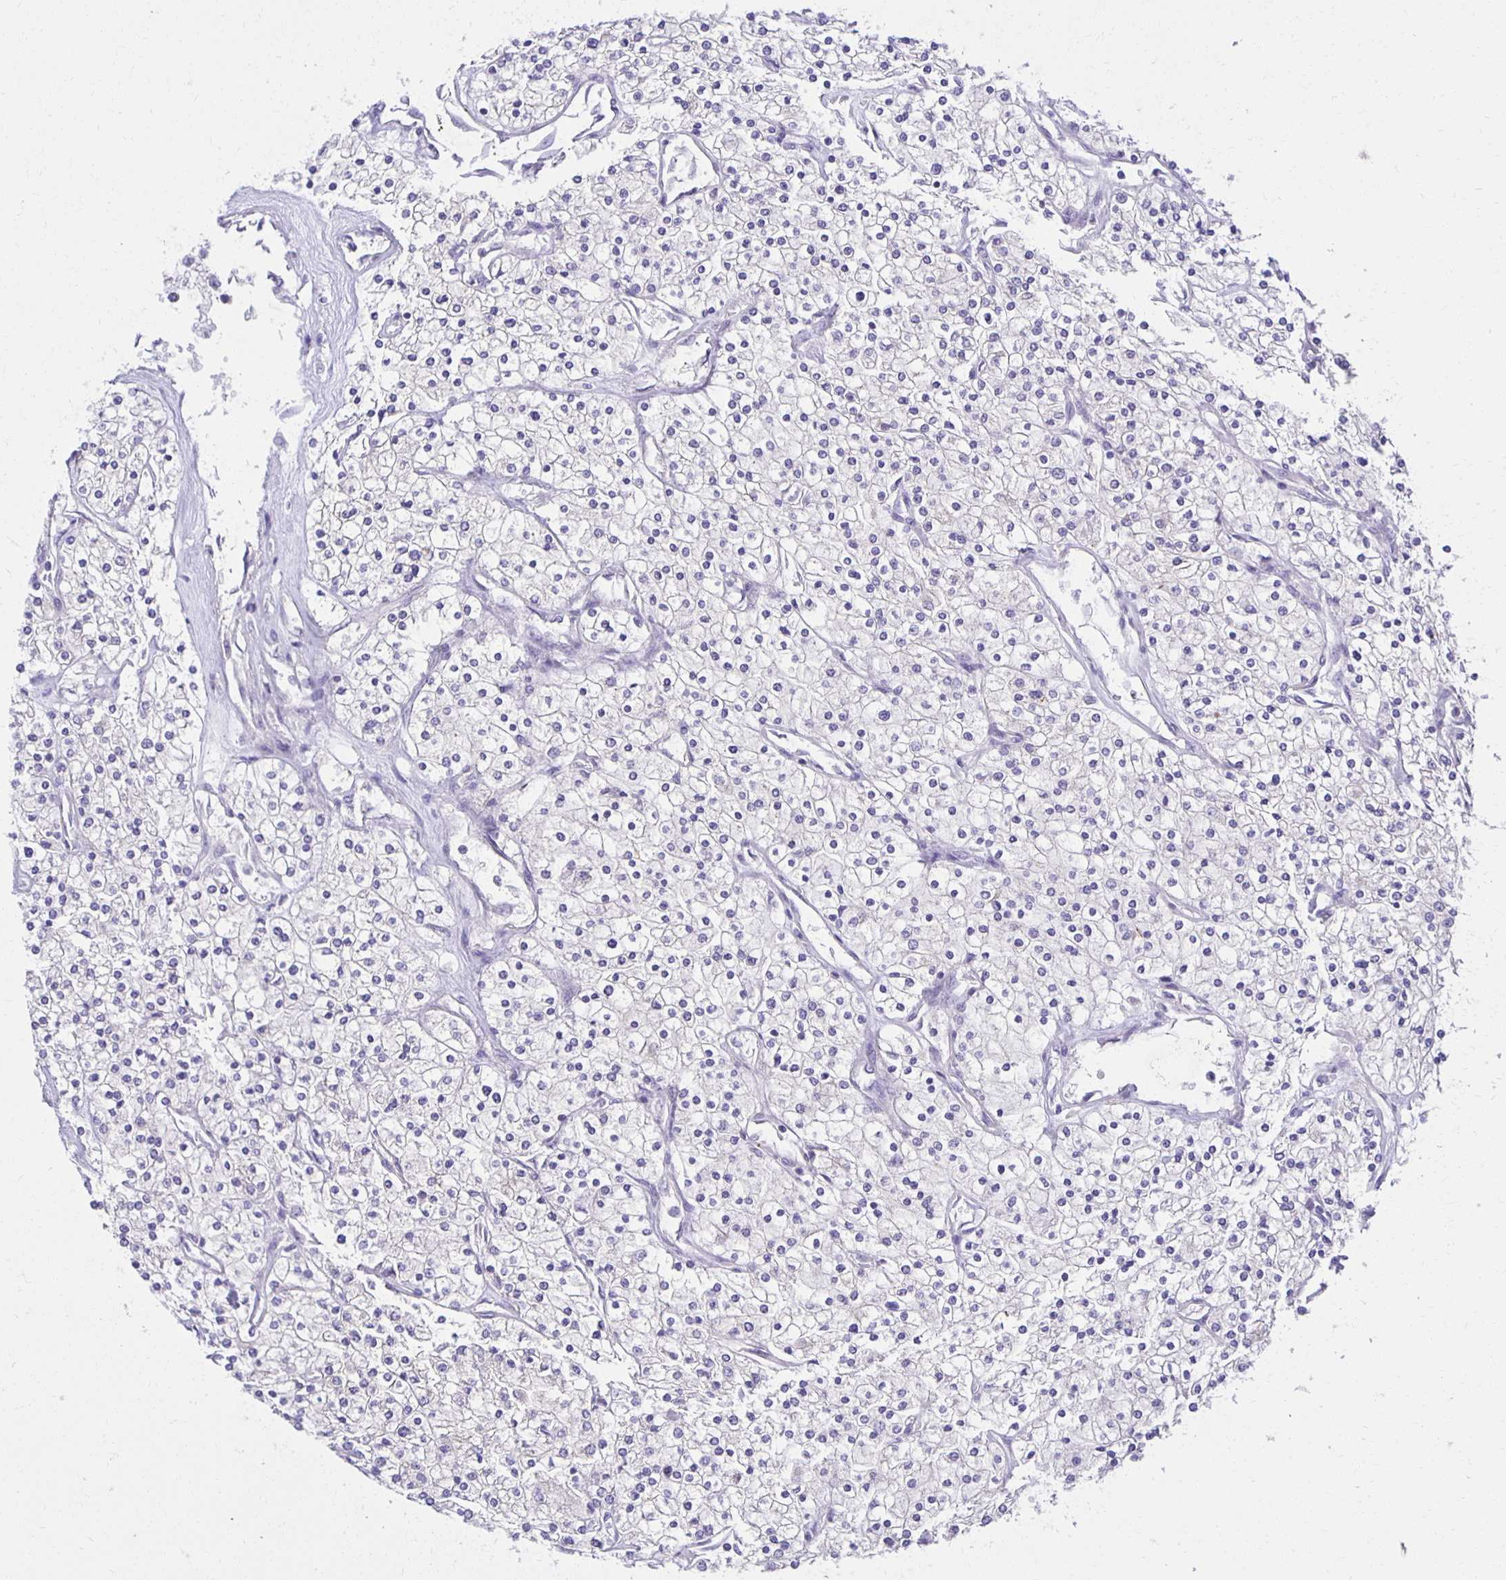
{"staining": {"intensity": "negative", "quantity": "none", "location": "none"}, "tissue": "renal cancer", "cell_type": "Tumor cells", "image_type": "cancer", "snomed": [{"axis": "morphology", "description": "Adenocarcinoma, NOS"}, {"axis": "topography", "description": "Kidney"}], "caption": "Immunohistochemical staining of renal cancer displays no significant positivity in tumor cells.", "gene": "MIEN1", "patient": {"sex": "male", "age": 80}}